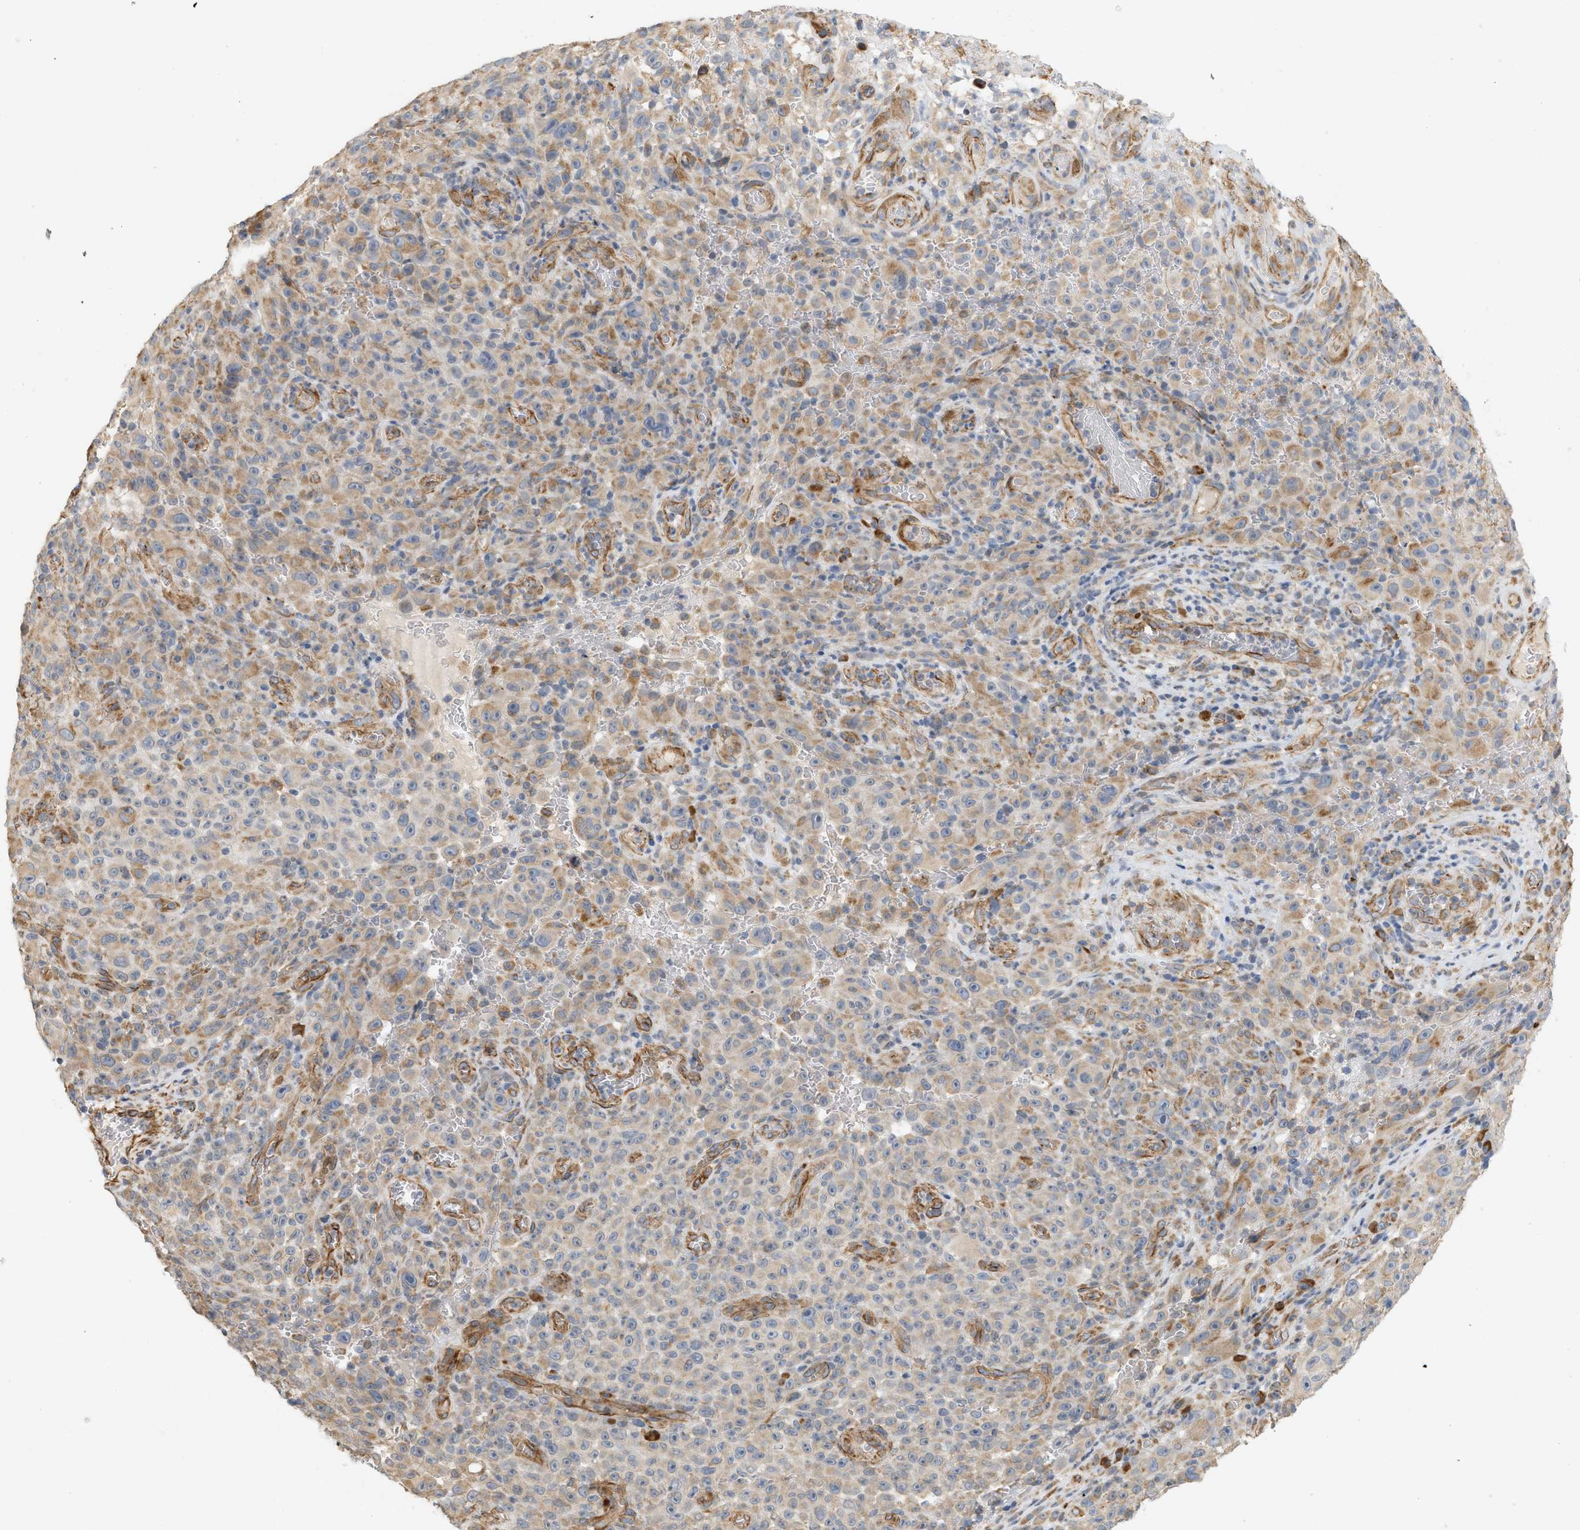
{"staining": {"intensity": "moderate", "quantity": ">75%", "location": "cytoplasmic/membranous"}, "tissue": "melanoma", "cell_type": "Tumor cells", "image_type": "cancer", "snomed": [{"axis": "morphology", "description": "Malignant melanoma, NOS"}, {"axis": "topography", "description": "Skin"}], "caption": "Malignant melanoma stained with DAB (3,3'-diaminobenzidine) immunohistochemistry (IHC) exhibits medium levels of moderate cytoplasmic/membranous expression in approximately >75% of tumor cells. (DAB IHC with brightfield microscopy, high magnification).", "gene": "SVOP", "patient": {"sex": "female", "age": 82}}